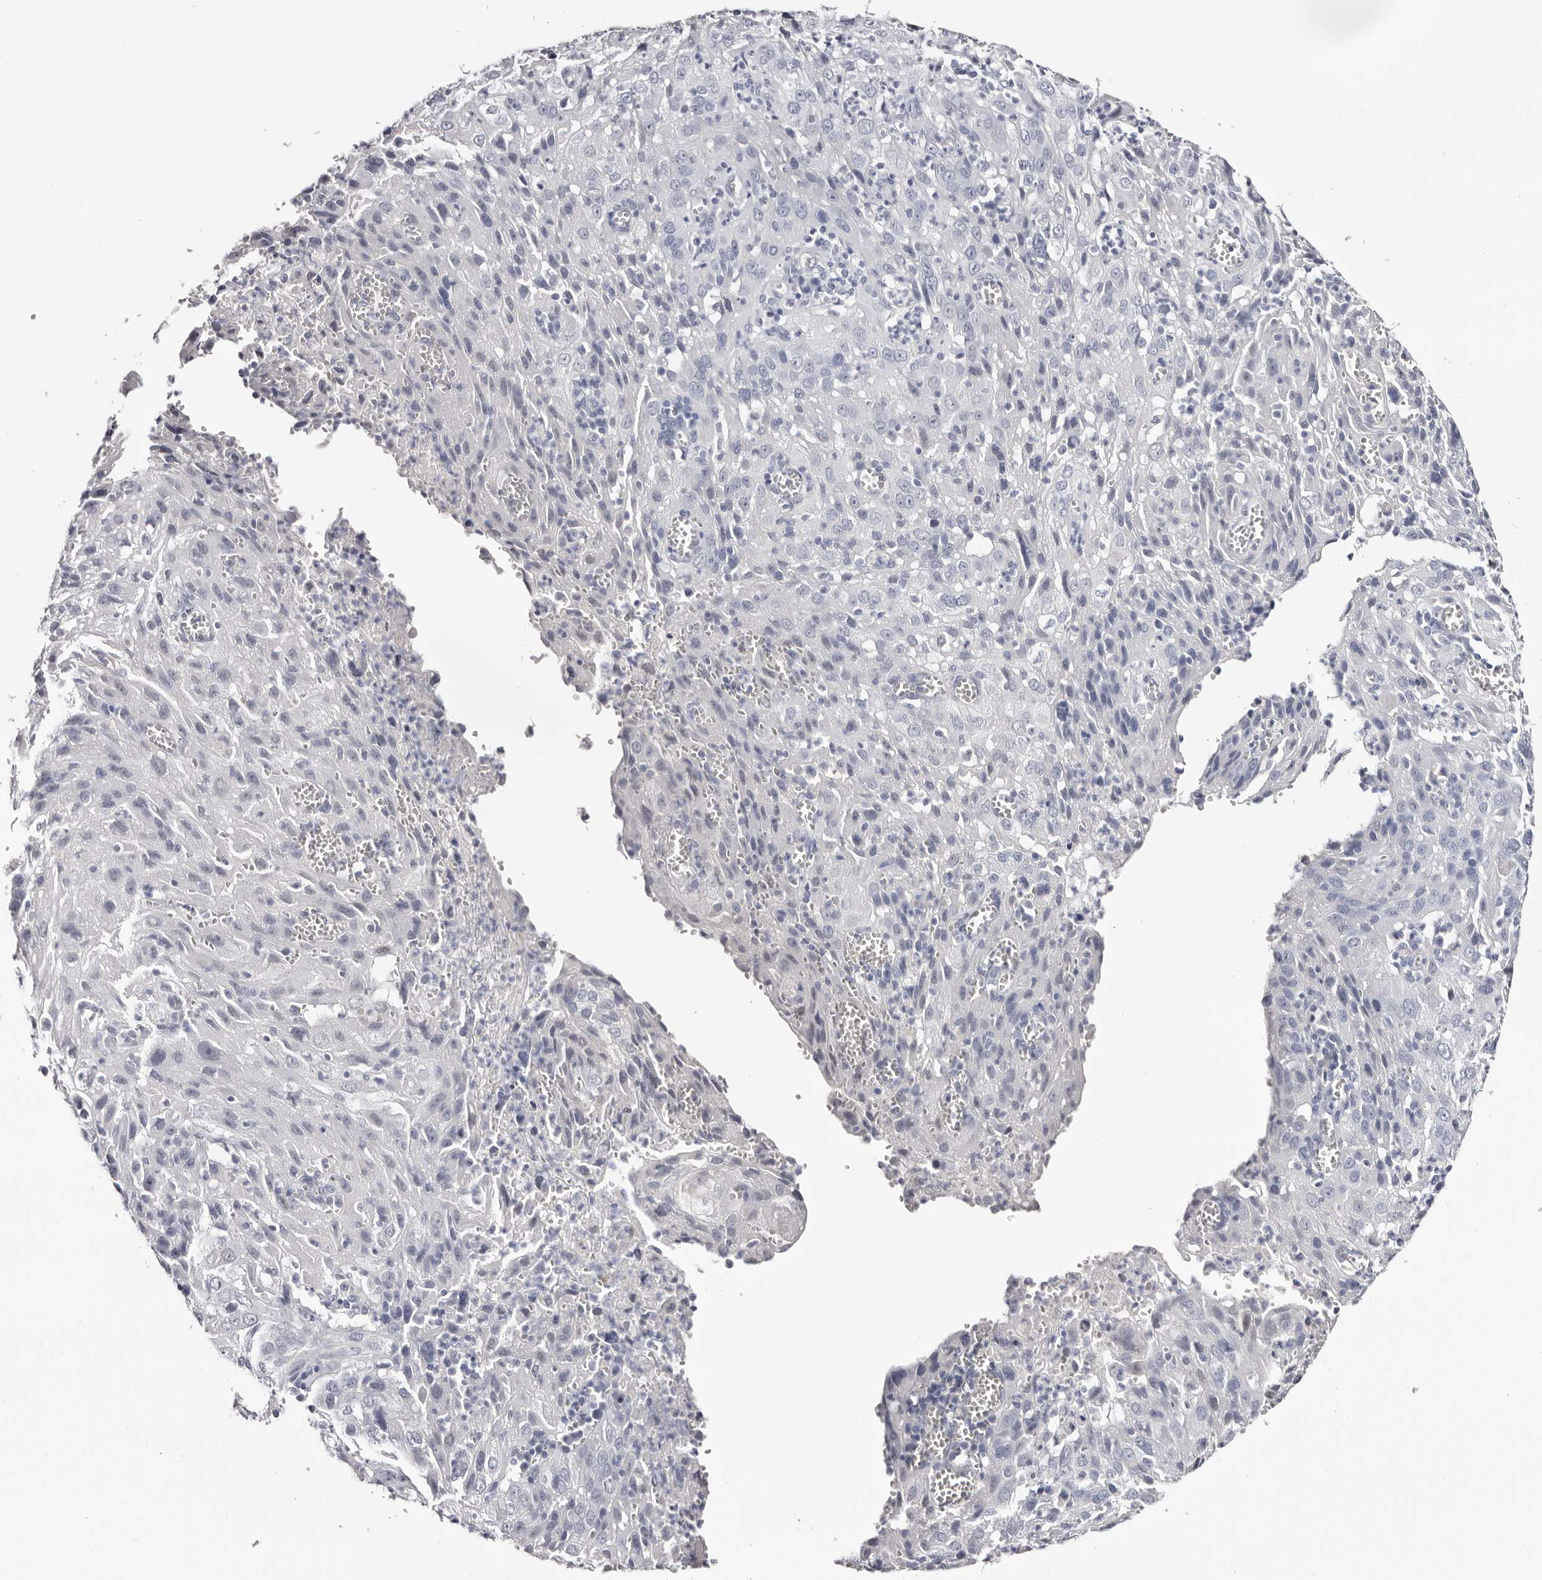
{"staining": {"intensity": "negative", "quantity": "none", "location": "none"}, "tissue": "cervical cancer", "cell_type": "Tumor cells", "image_type": "cancer", "snomed": [{"axis": "morphology", "description": "Squamous cell carcinoma, NOS"}, {"axis": "topography", "description": "Cervix"}], "caption": "Cervical squamous cell carcinoma was stained to show a protein in brown. There is no significant expression in tumor cells.", "gene": "AKNAD1", "patient": {"sex": "female", "age": 32}}